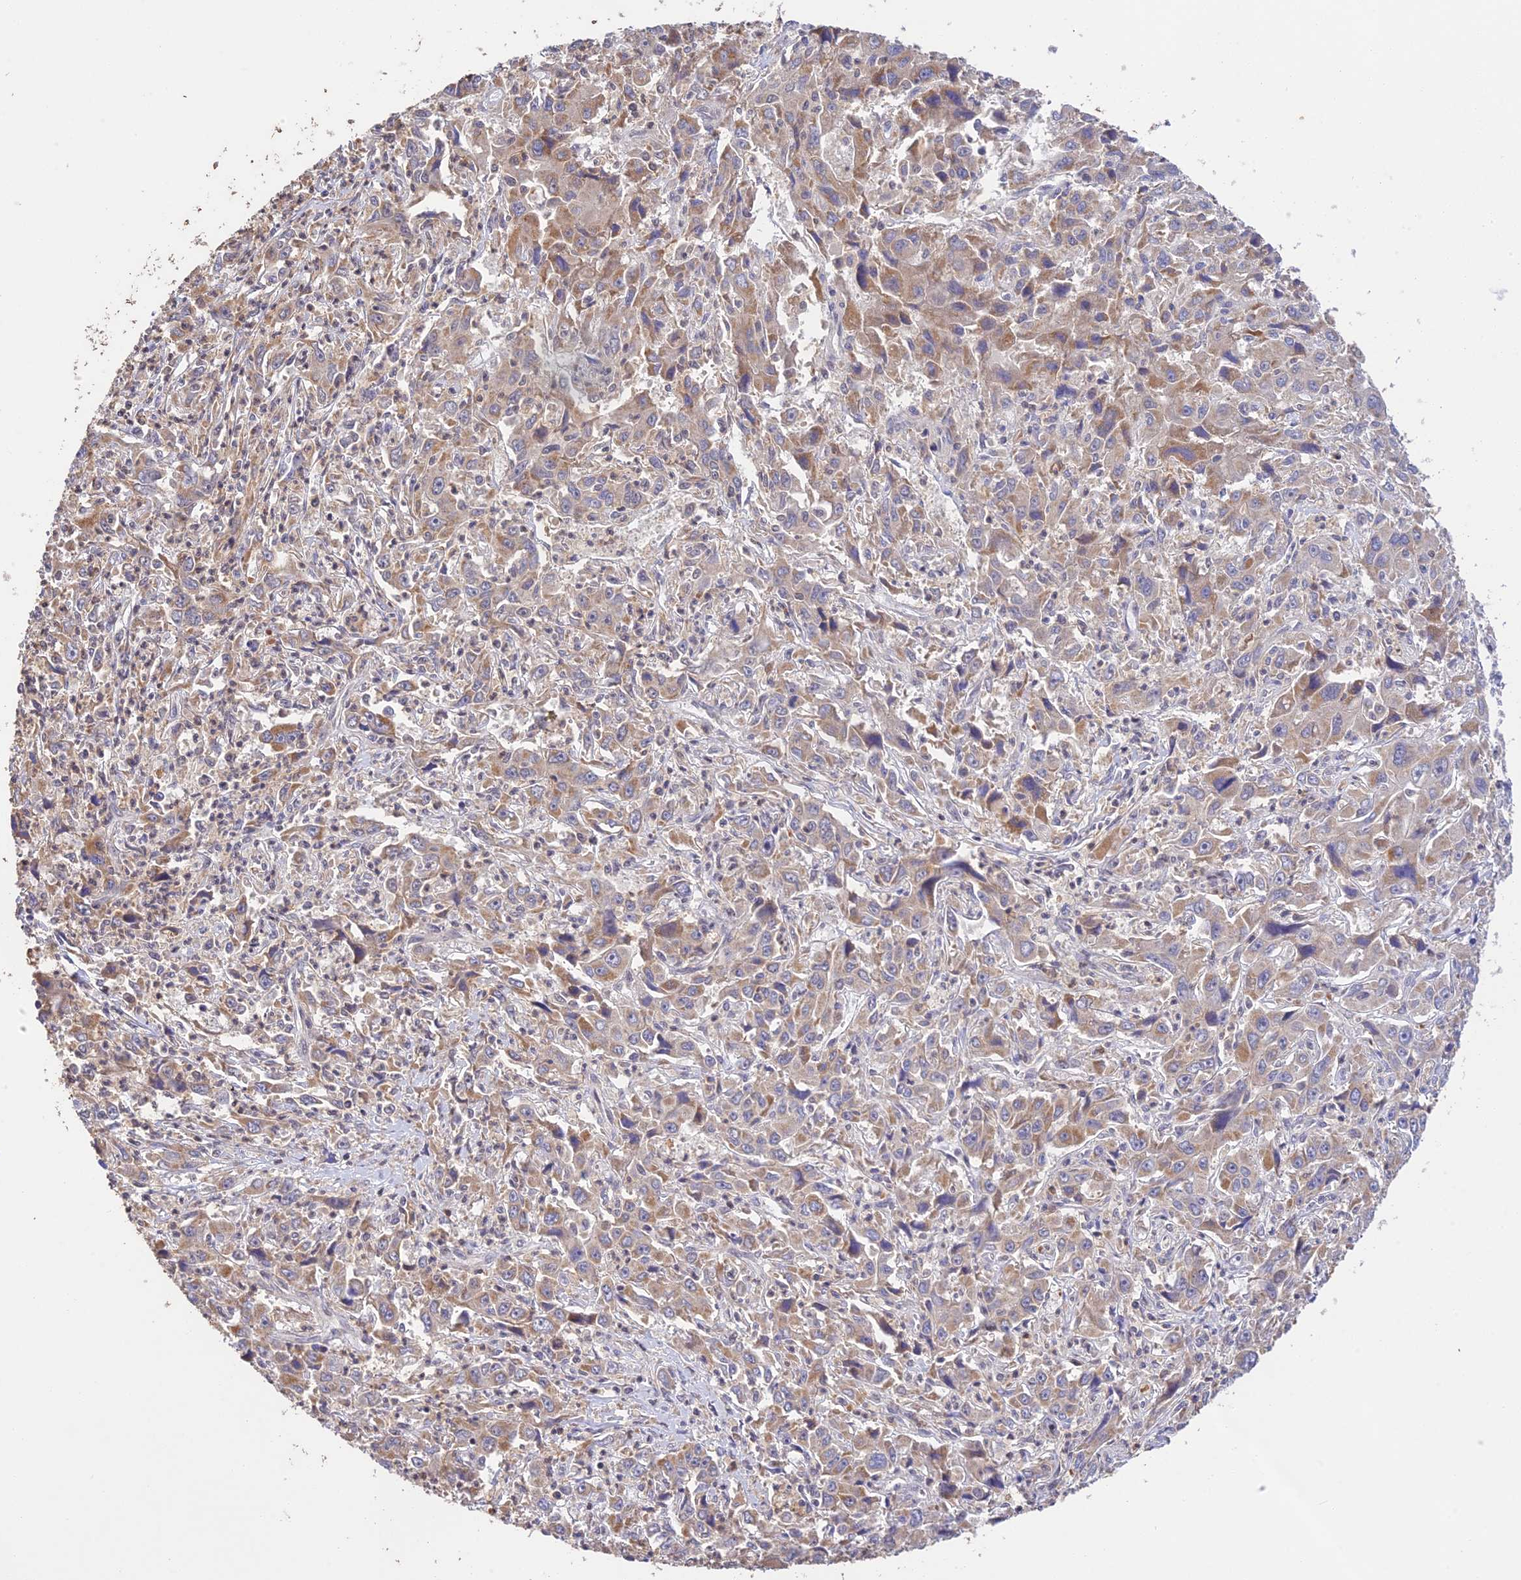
{"staining": {"intensity": "moderate", "quantity": "<25%", "location": "cytoplasmic/membranous"}, "tissue": "liver cancer", "cell_type": "Tumor cells", "image_type": "cancer", "snomed": [{"axis": "morphology", "description": "Carcinoma, Hepatocellular, NOS"}, {"axis": "topography", "description": "Liver"}], "caption": "This is a photomicrograph of immunohistochemistry (IHC) staining of liver cancer, which shows moderate positivity in the cytoplasmic/membranous of tumor cells.", "gene": "PEX16", "patient": {"sex": "male", "age": 63}}